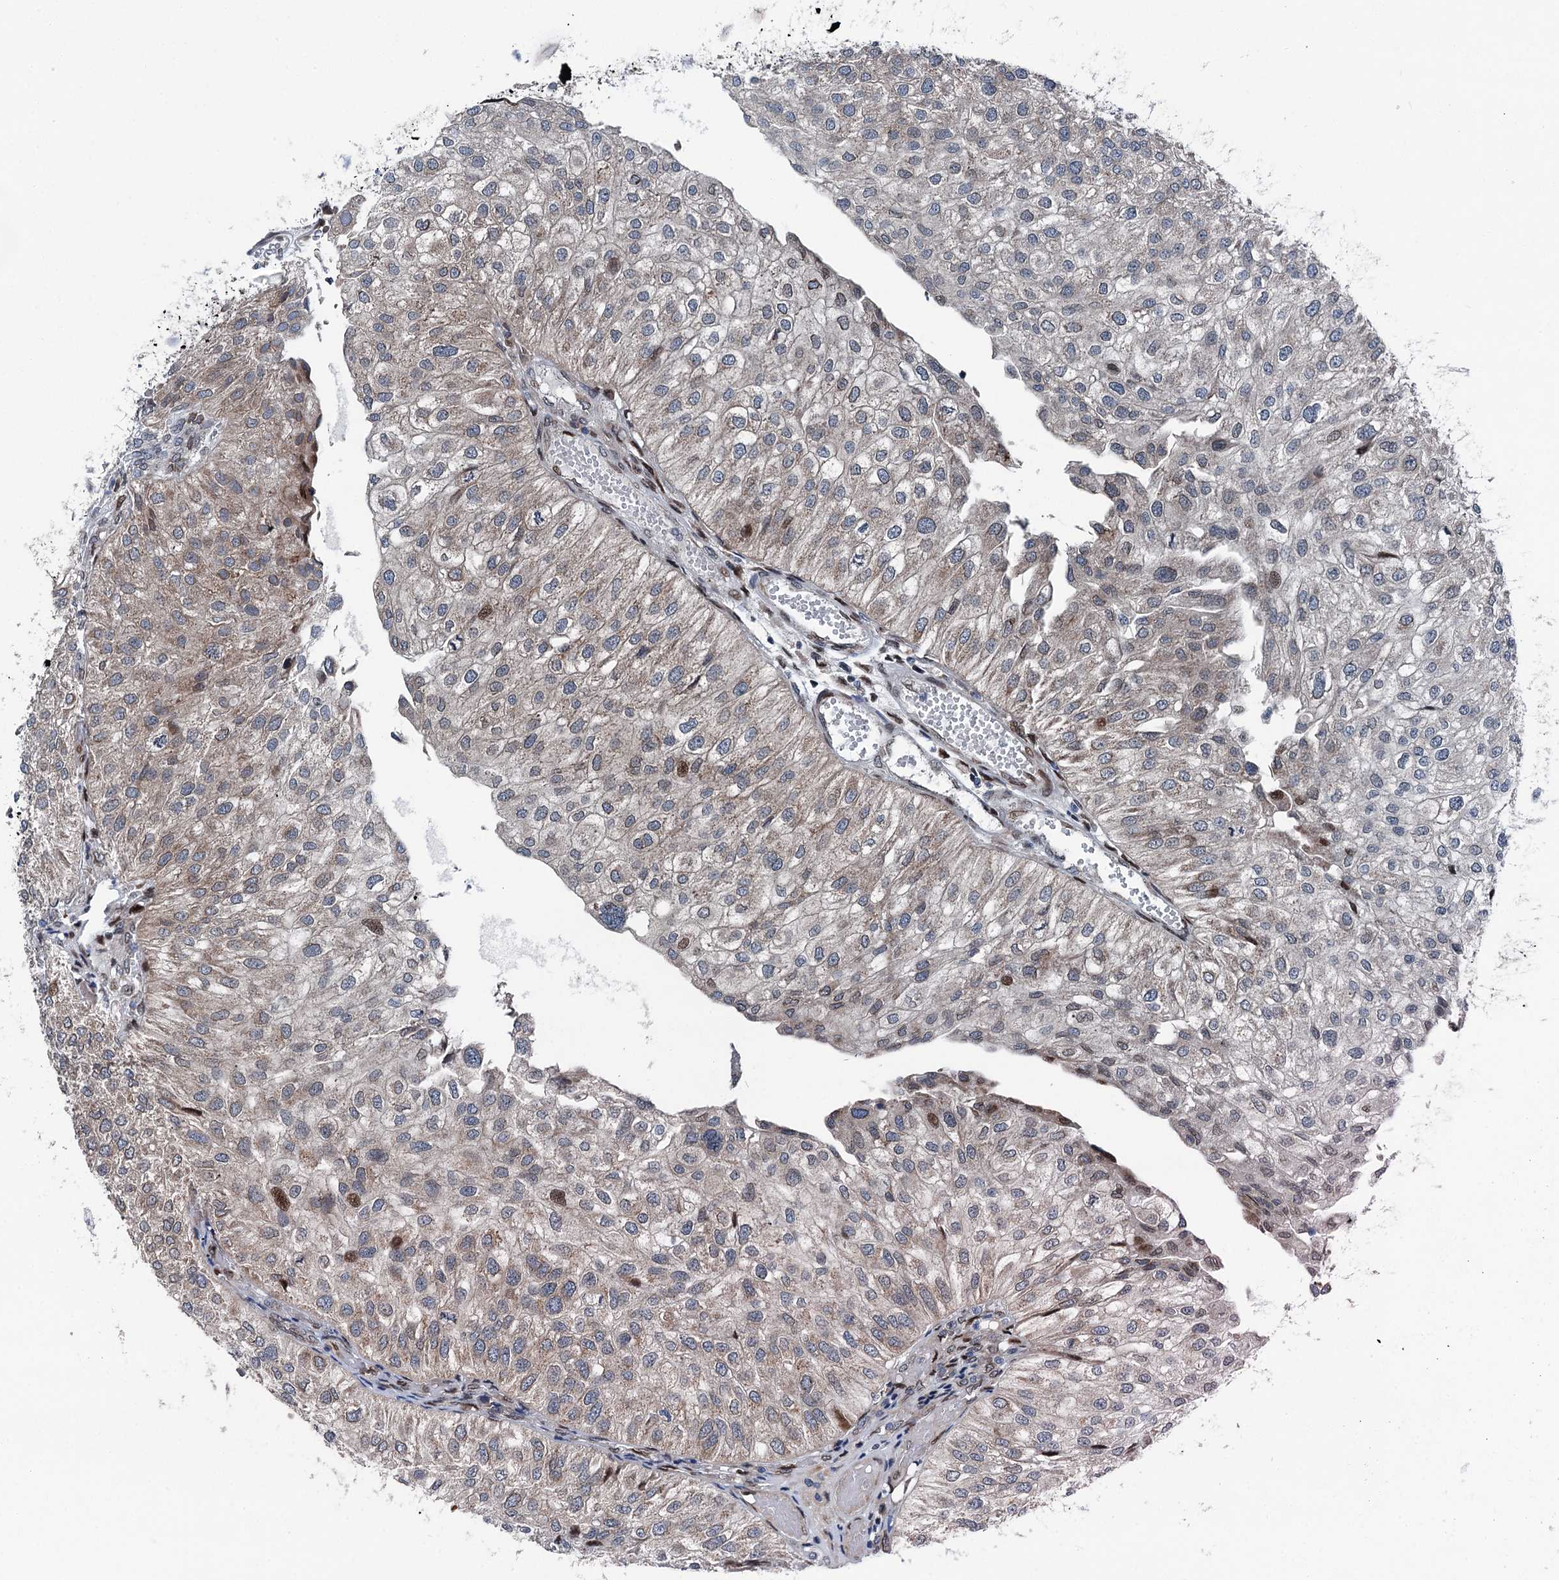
{"staining": {"intensity": "moderate", "quantity": "<25%", "location": "cytoplasmic/membranous,nuclear"}, "tissue": "urothelial cancer", "cell_type": "Tumor cells", "image_type": "cancer", "snomed": [{"axis": "morphology", "description": "Urothelial carcinoma, Low grade"}, {"axis": "topography", "description": "Urinary bladder"}], "caption": "The histopathology image demonstrates a brown stain indicating the presence of a protein in the cytoplasmic/membranous and nuclear of tumor cells in urothelial cancer.", "gene": "MRPL14", "patient": {"sex": "female", "age": 89}}